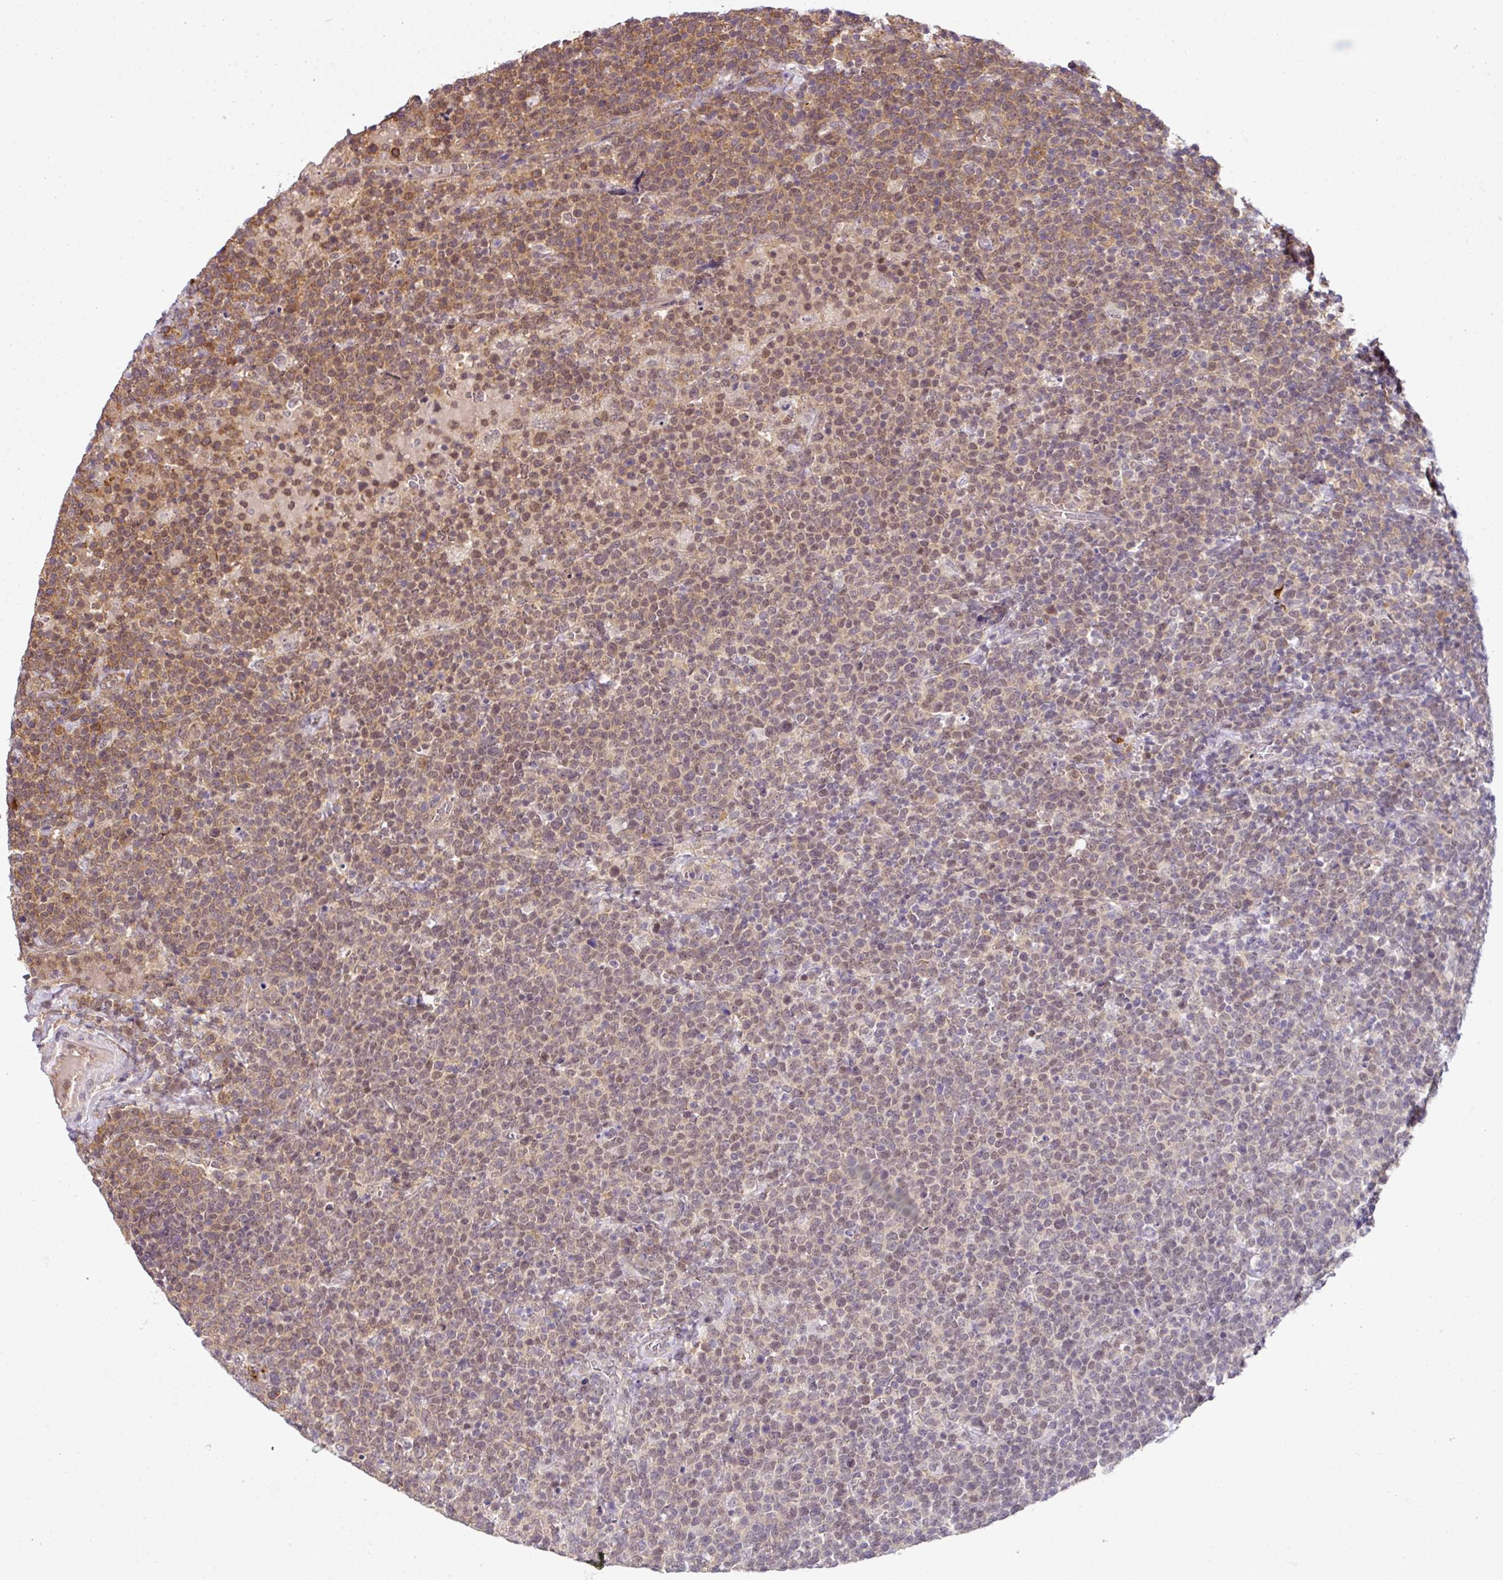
{"staining": {"intensity": "moderate", "quantity": "25%-75%", "location": "cytoplasmic/membranous,nuclear"}, "tissue": "lymphoma", "cell_type": "Tumor cells", "image_type": "cancer", "snomed": [{"axis": "morphology", "description": "Malignant lymphoma, non-Hodgkin's type, High grade"}, {"axis": "topography", "description": "Lymph node"}], "caption": "An immunohistochemistry image of tumor tissue is shown. Protein staining in brown labels moderate cytoplasmic/membranous and nuclear positivity in lymphoma within tumor cells.", "gene": "RBM4B", "patient": {"sex": "male", "age": 61}}